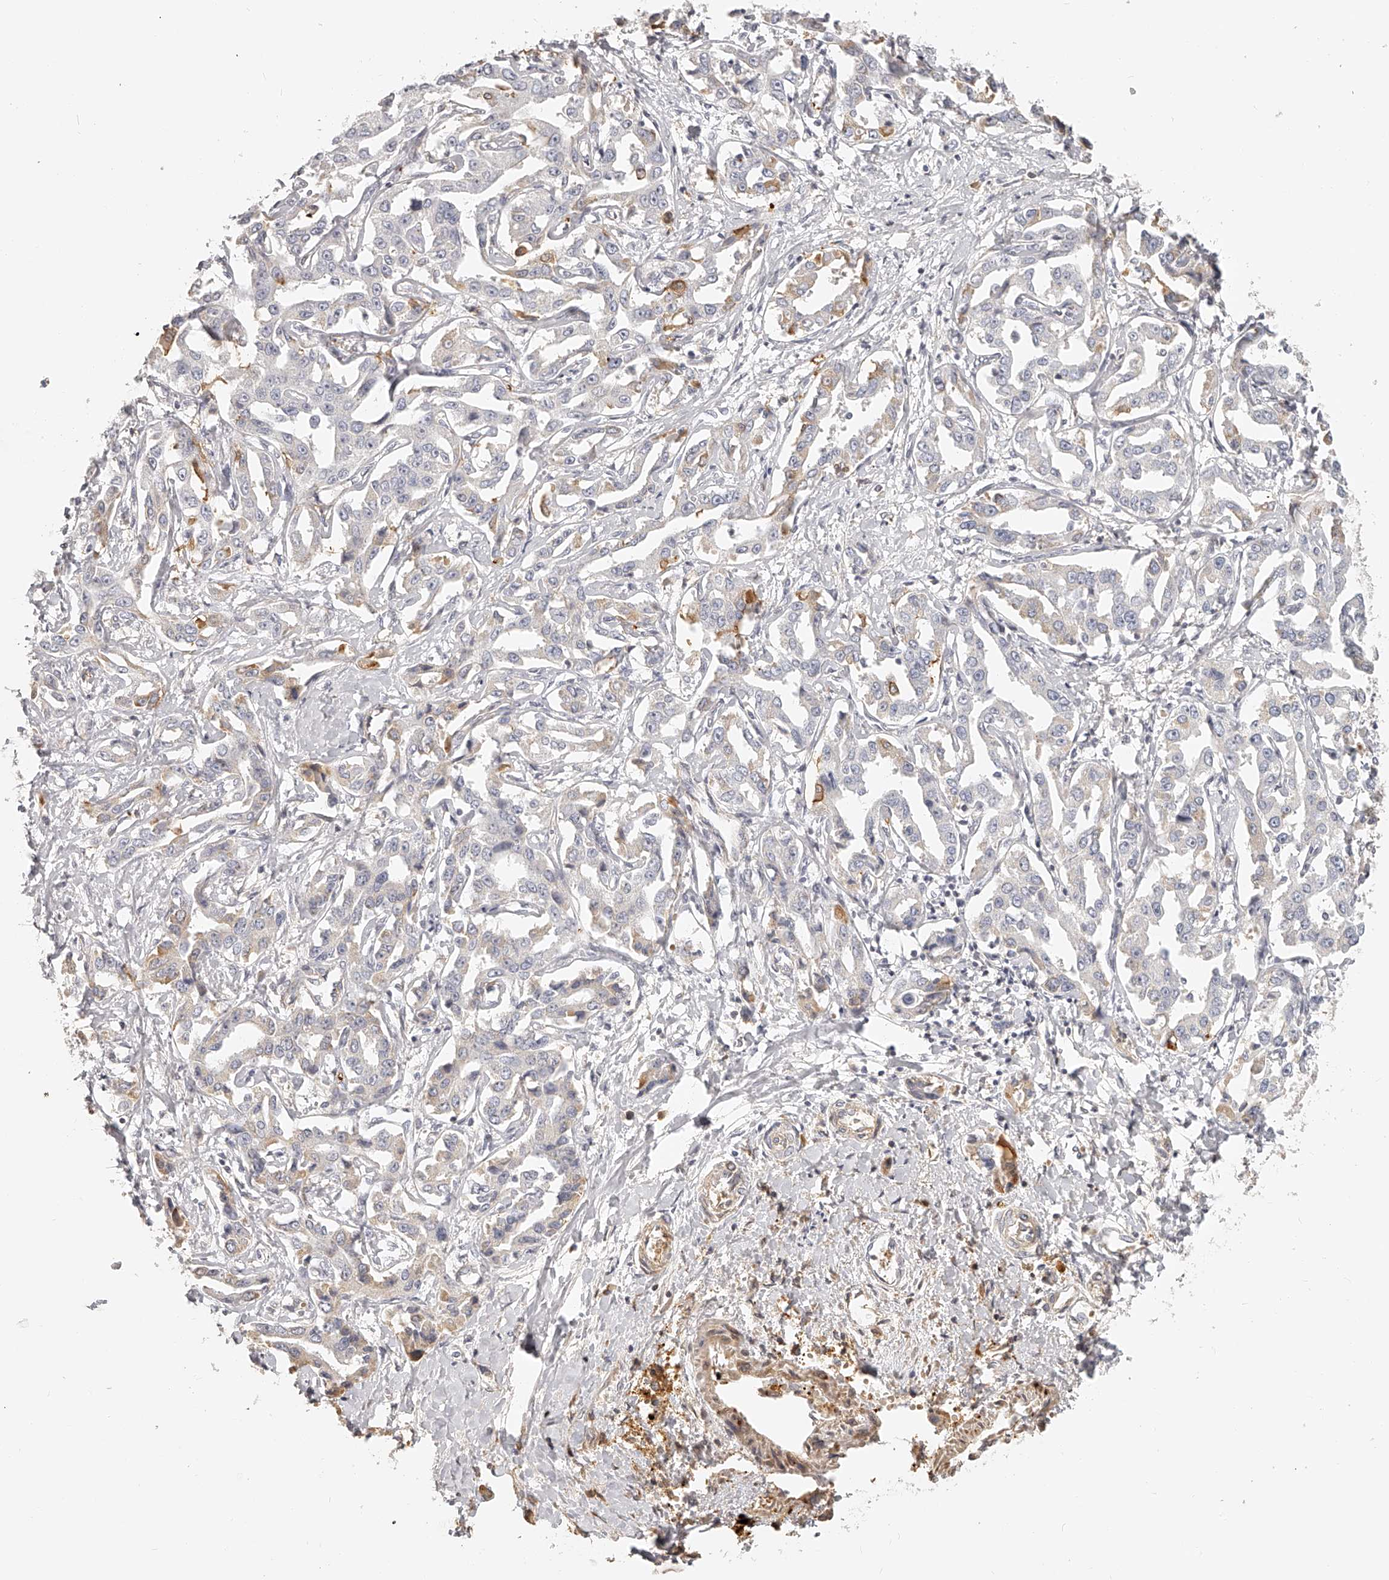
{"staining": {"intensity": "weak", "quantity": "<25%", "location": "cytoplasmic/membranous"}, "tissue": "liver cancer", "cell_type": "Tumor cells", "image_type": "cancer", "snomed": [{"axis": "morphology", "description": "Cholangiocarcinoma"}, {"axis": "topography", "description": "Liver"}], "caption": "Tumor cells show no significant protein expression in liver cholangiocarcinoma.", "gene": "ITGB3", "patient": {"sex": "male", "age": 59}}